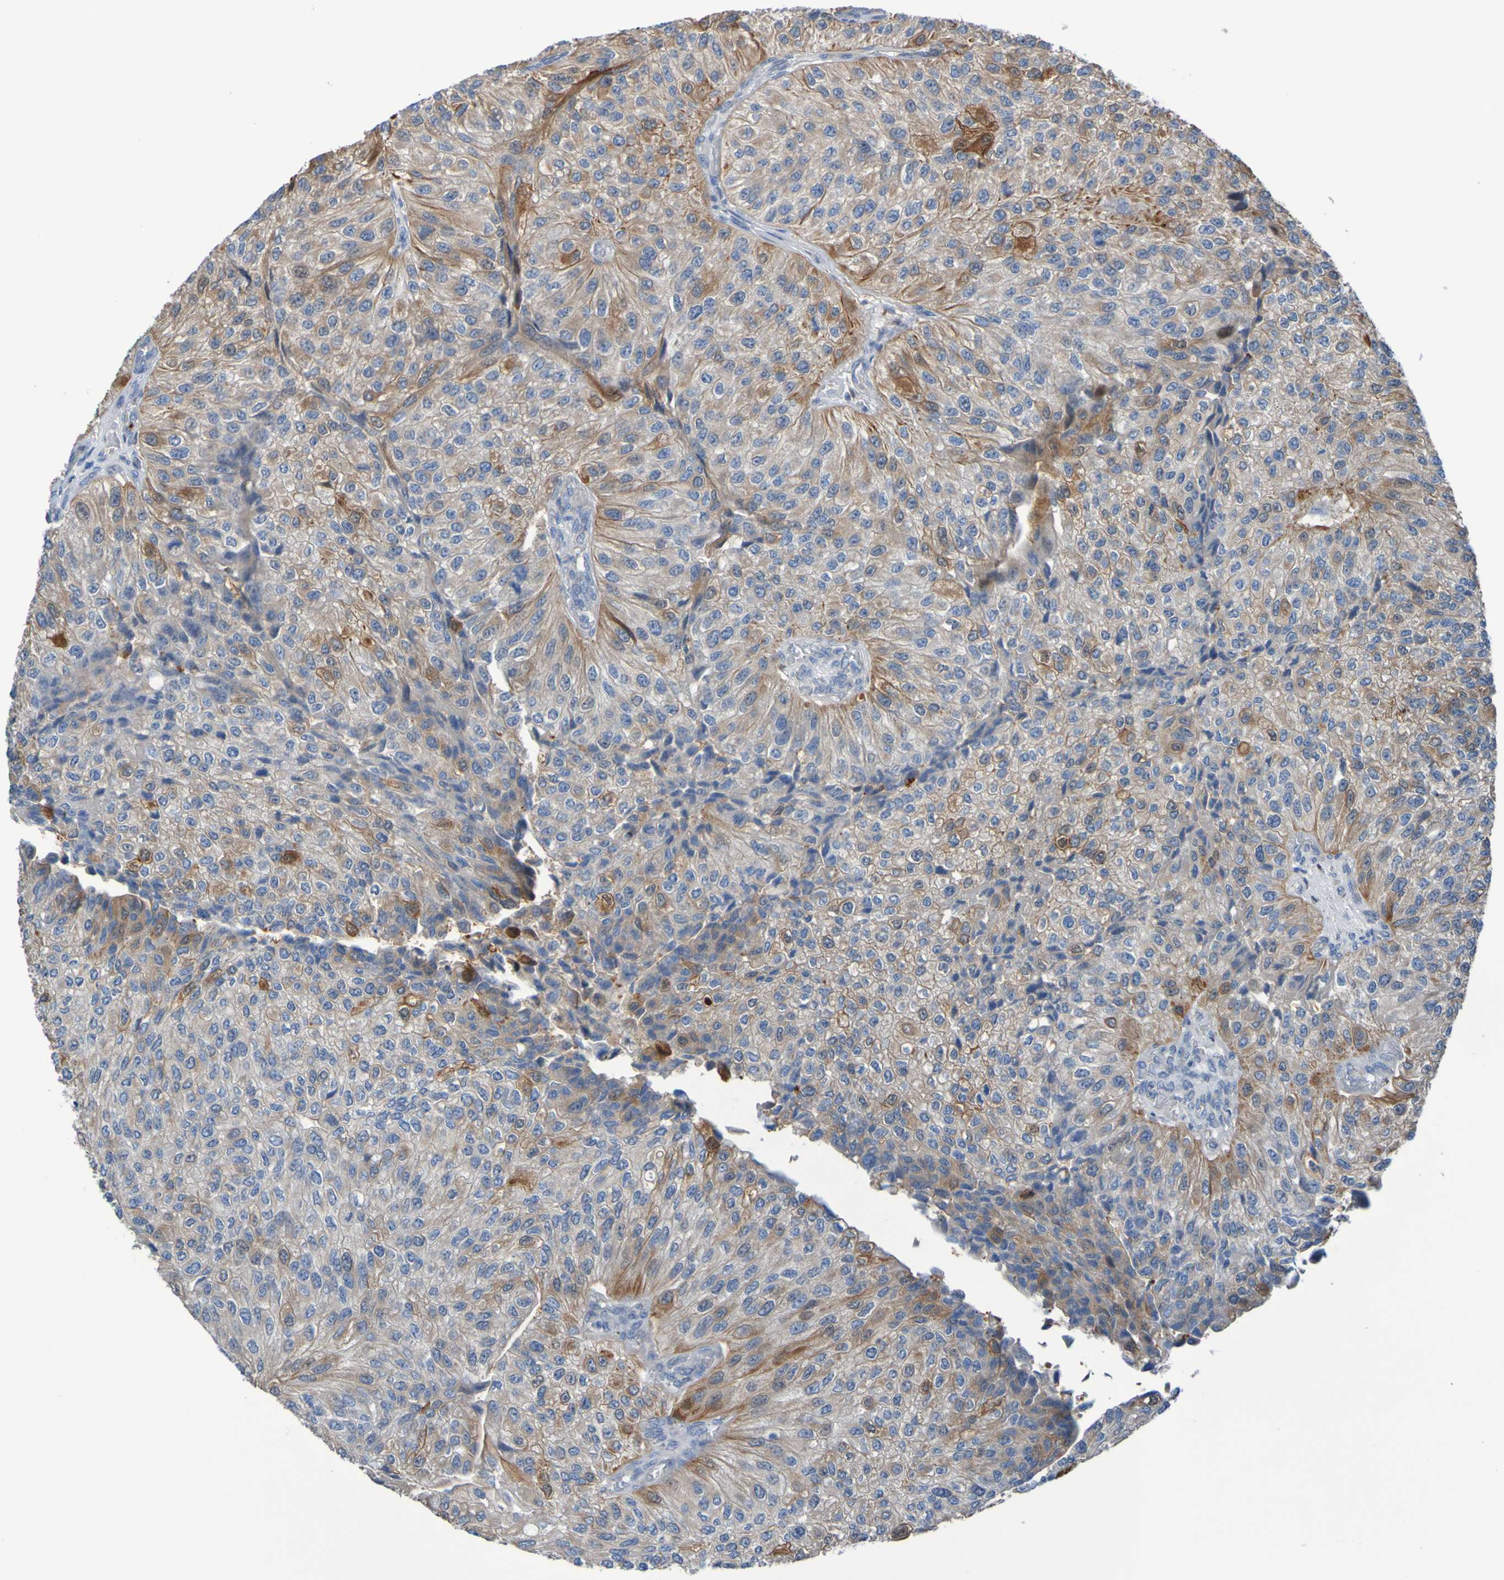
{"staining": {"intensity": "moderate", "quantity": "25%-75%", "location": "cytoplasmic/membranous"}, "tissue": "urothelial cancer", "cell_type": "Tumor cells", "image_type": "cancer", "snomed": [{"axis": "morphology", "description": "Urothelial carcinoma, High grade"}, {"axis": "topography", "description": "Kidney"}, {"axis": "topography", "description": "Urinary bladder"}], "caption": "Immunohistochemistry (DAB) staining of urothelial cancer reveals moderate cytoplasmic/membranous protein staining in approximately 25%-75% of tumor cells.", "gene": "NPRL3", "patient": {"sex": "male", "age": 77}}